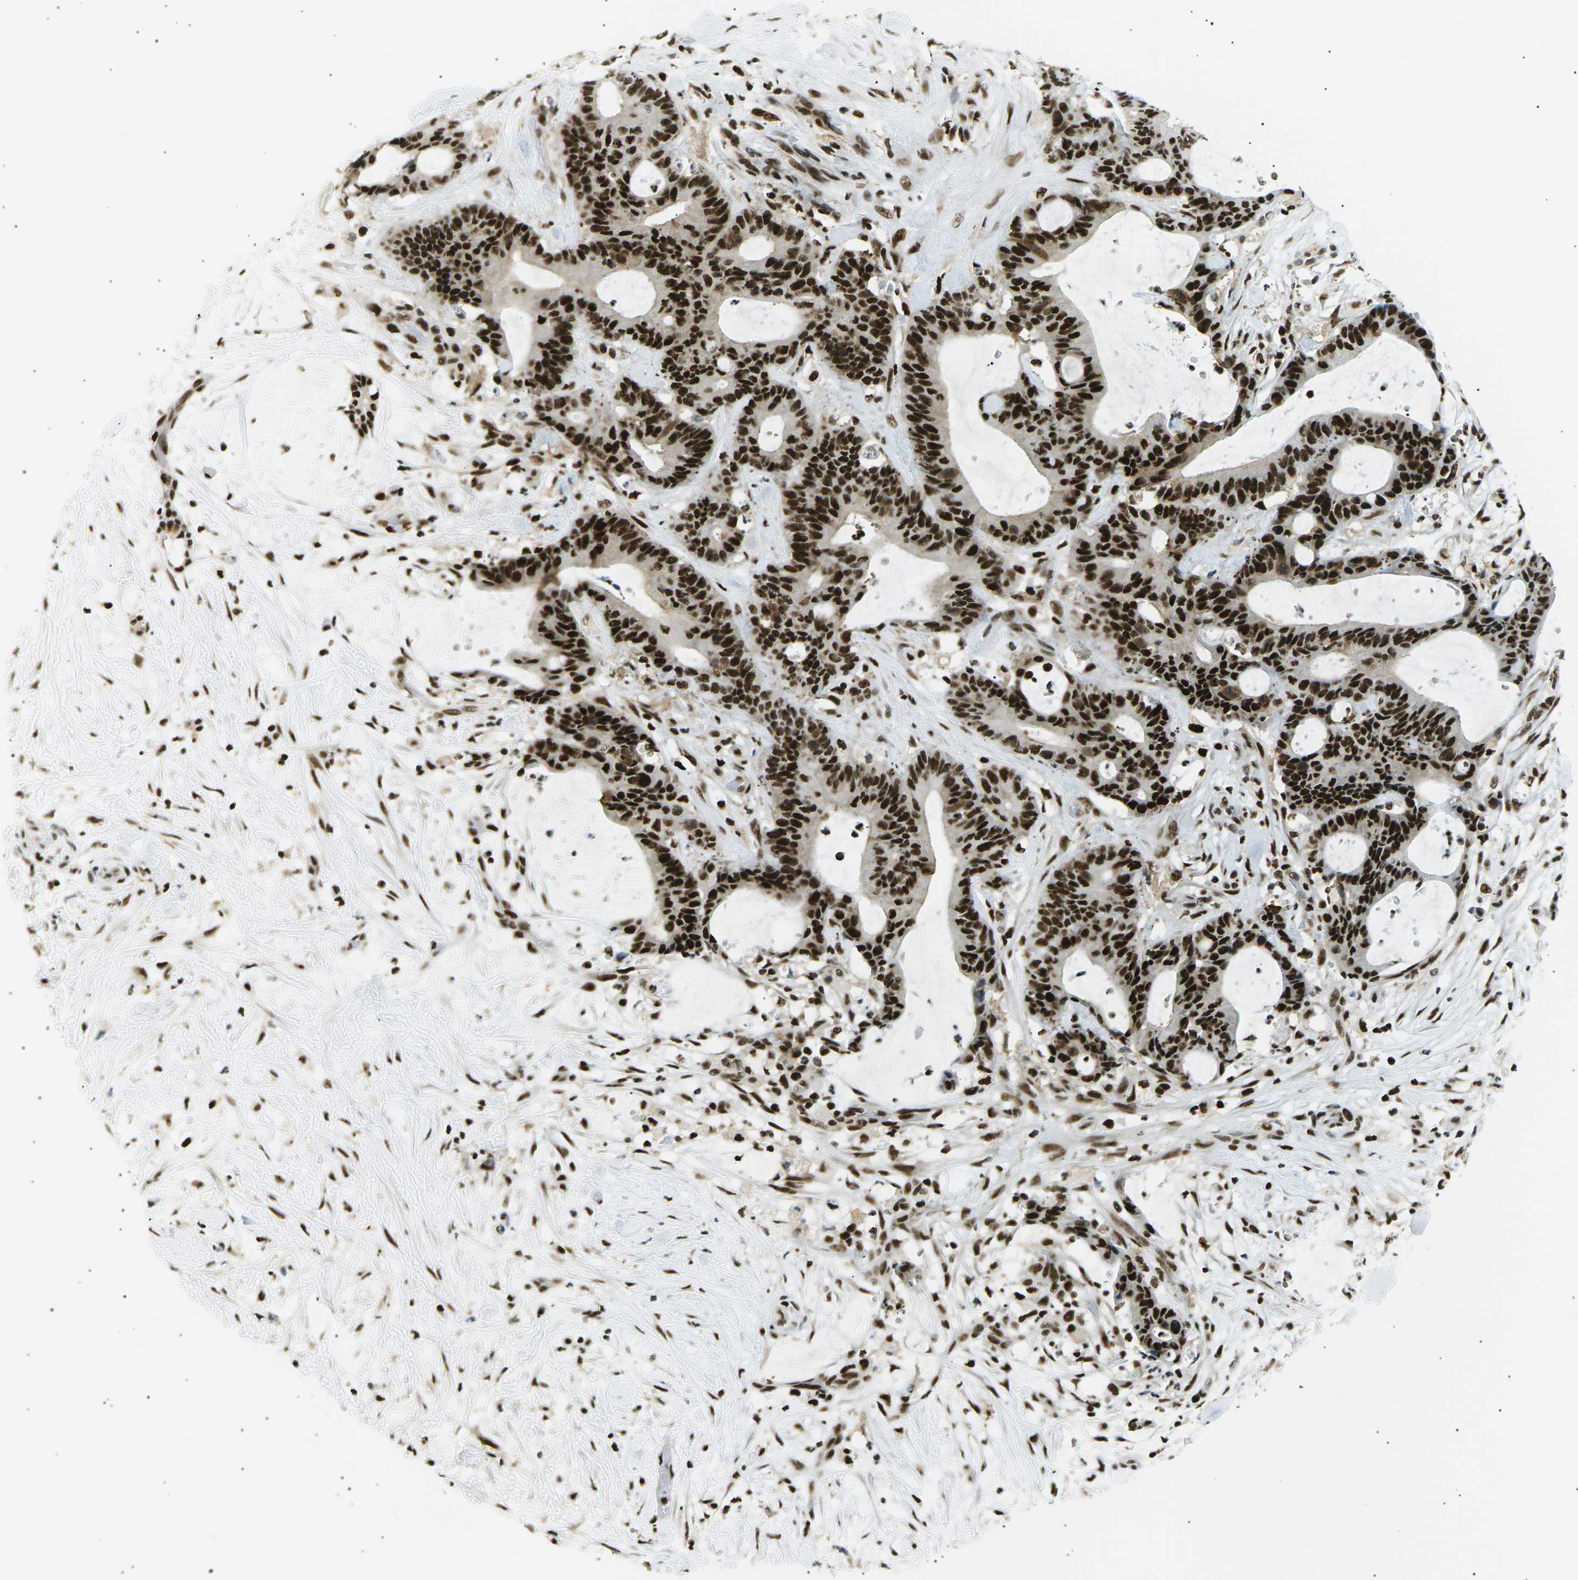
{"staining": {"intensity": "strong", "quantity": ">75%", "location": "nuclear"}, "tissue": "liver cancer", "cell_type": "Tumor cells", "image_type": "cancer", "snomed": [{"axis": "morphology", "description": "Cholangiocarcinoma"}, {"axis": "topography", "description": "Liver"}], "caption": "Brown immunohistochemical staining in human cholangiocarcinoma (liver) demonstrates strong nuclear expression in approximately >75% of tumor cells. Using DAB (3,3'-diaminobenzidine) (brown) and hematoxylin (blue) stains, captured at high magnification using brightfield microscopy.", "gene": "RPA2", "patient": {"sex": "female", "age": 73}}